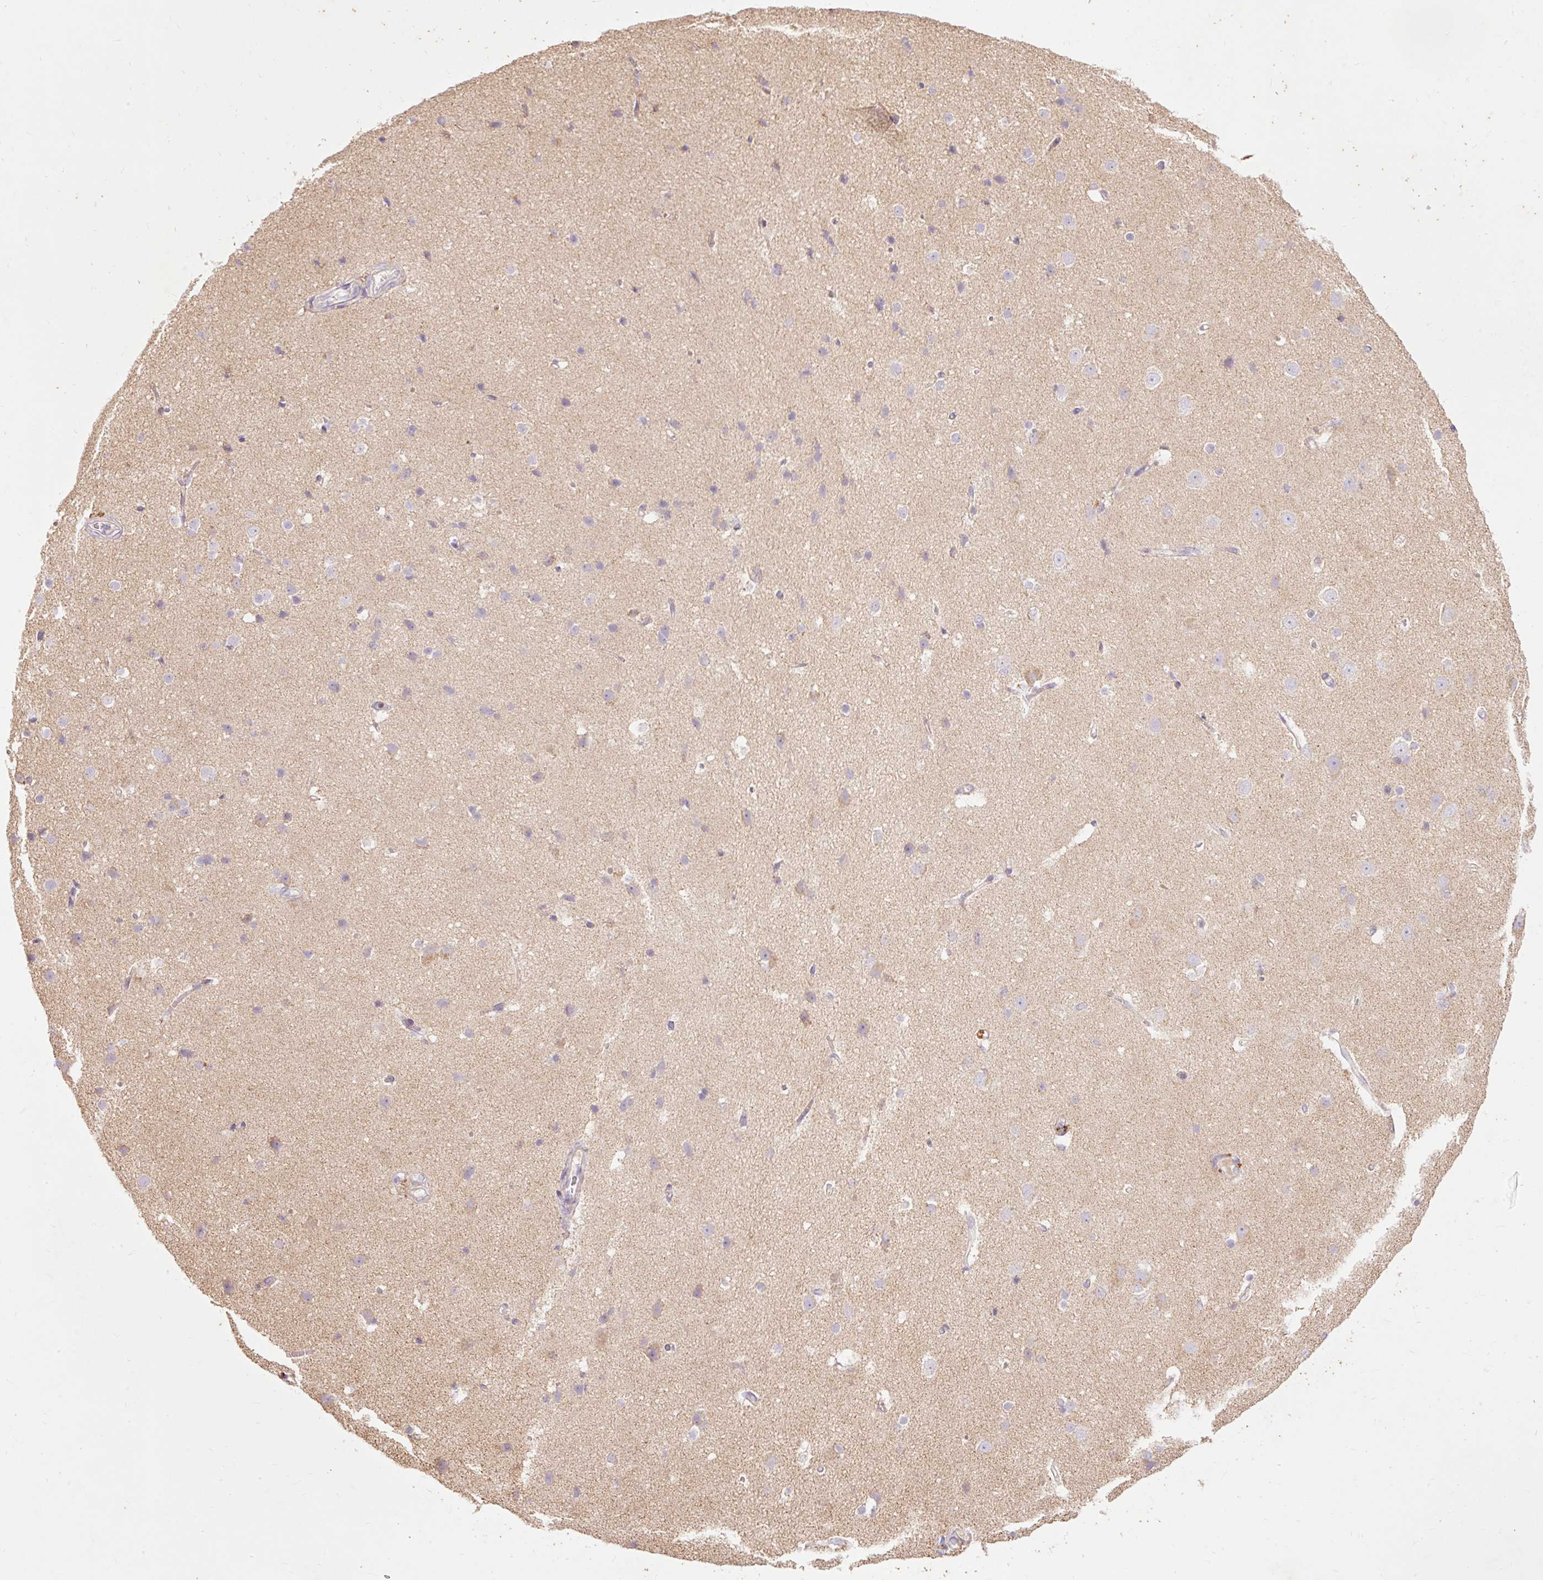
{"staining": {"intensity": "negative", "quantity": "none", "location": "none"}, "tissue": "cerebral cortex", "cell_type": "Endothelial cells", "image_type": "normal", "snomed": [{"axis": "morphology", "description": "Normal tissue, NOS"}, {"axis": "topography", "description": "Cerebral cortex"}], "caption": "An immunohistochemistry (IHC) image of unremarkable cerebral cortex is shown. There is no staining in endothelial cells of cerebral cortex.", "gene": "PRDX5", "patient": {"sex": "male", "age": 37}}